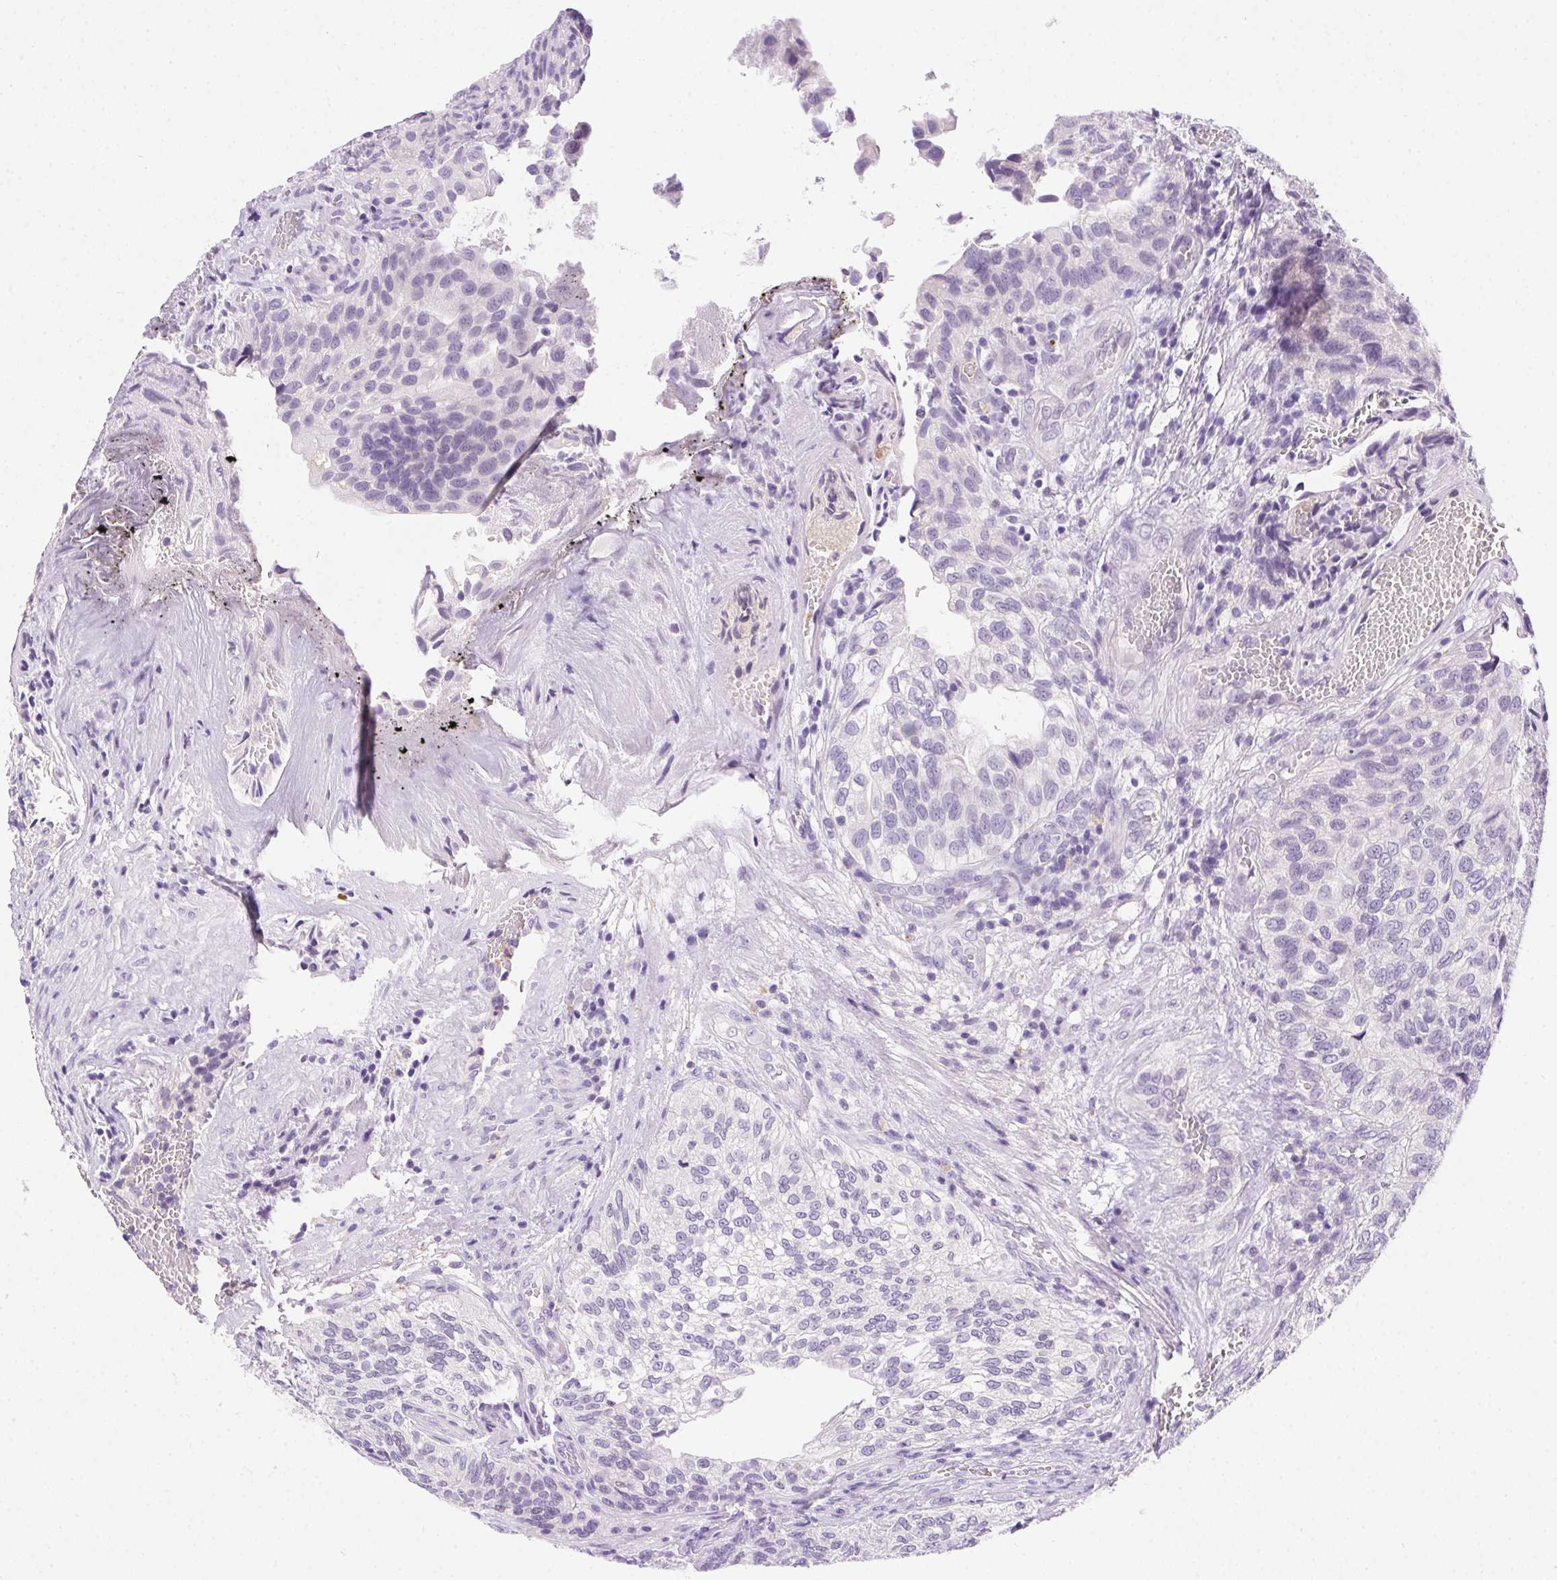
{"staining": {"intensity": "negative", "quantity": "none", "location": "none"}, "tissue": "urothelial cancer", "cell_type": "Tumor cells", "image_type": "cancer", "snomed": [{"axis": "morphology", "description": "Urothelial carcinoma, NOS"}, {"axis": "topography", "description": "Urinary bladder"}], "caption": "Urothelial cancer was stained to show a protein in brown. There is no significant expression in tumor cells.", "gene": "SSTR4", "patient": {"sex": "male", "age": 87}}